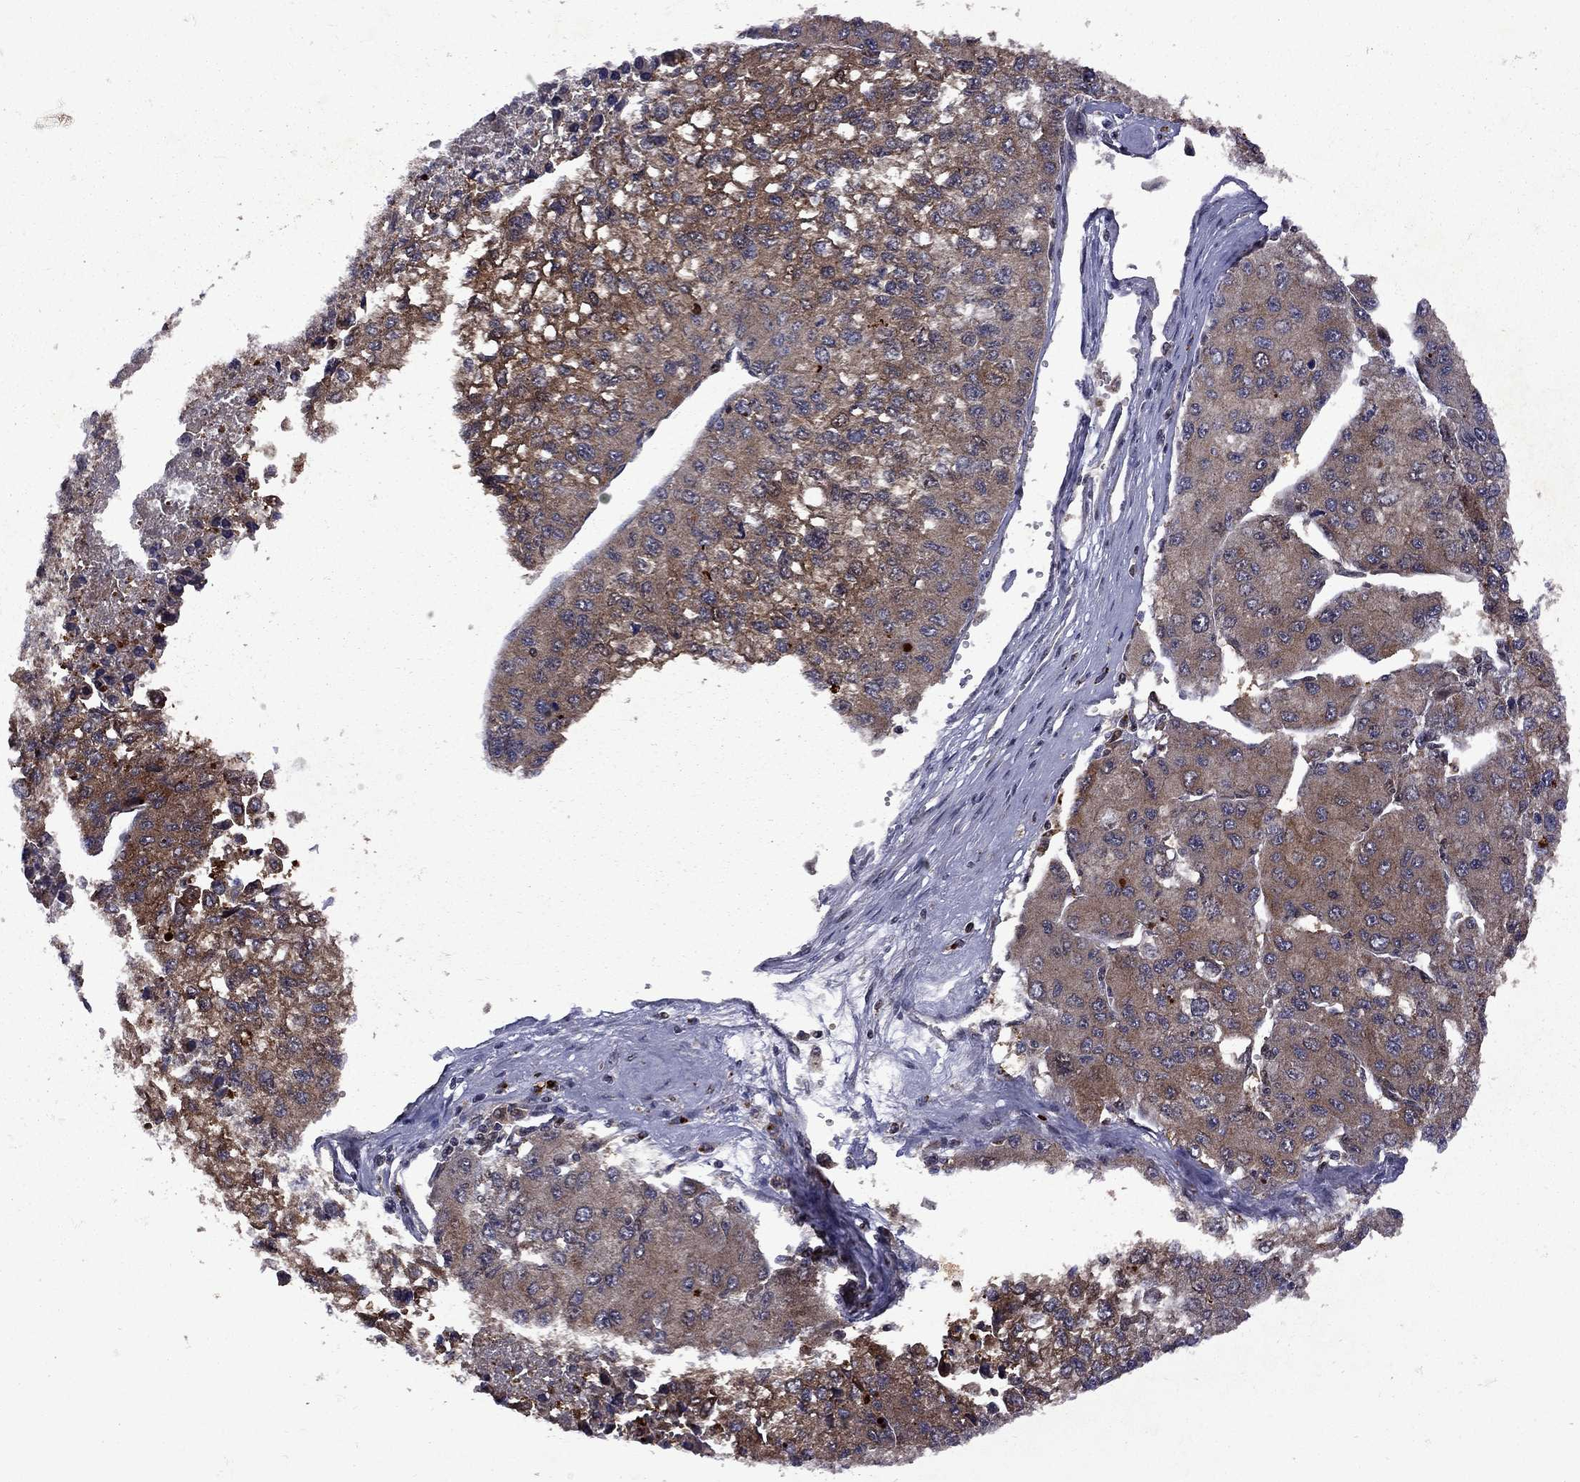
{"staining": {"intensity": "strong", "quantity": "25%-75%", "location": "cytoplasmic/membranous"}, "tissue": "liver cancer", "cell_type": "Tumor cells", "image_type": "cancer", "snomed": [{"axis": "morphology", "description": "Carcinoma, Hepatocellular, NOS"}, {"axis": "topography", "description": "Liver"}], "caption": "A histopathology image showing strong cytoplasmic/membranous positivity in about 25%-75% of tumor cells in liver cancer, as visualized by brown immunohistochemical staining.", "gene": "IPP", "patient": {"sex": "female", "age": 66}}